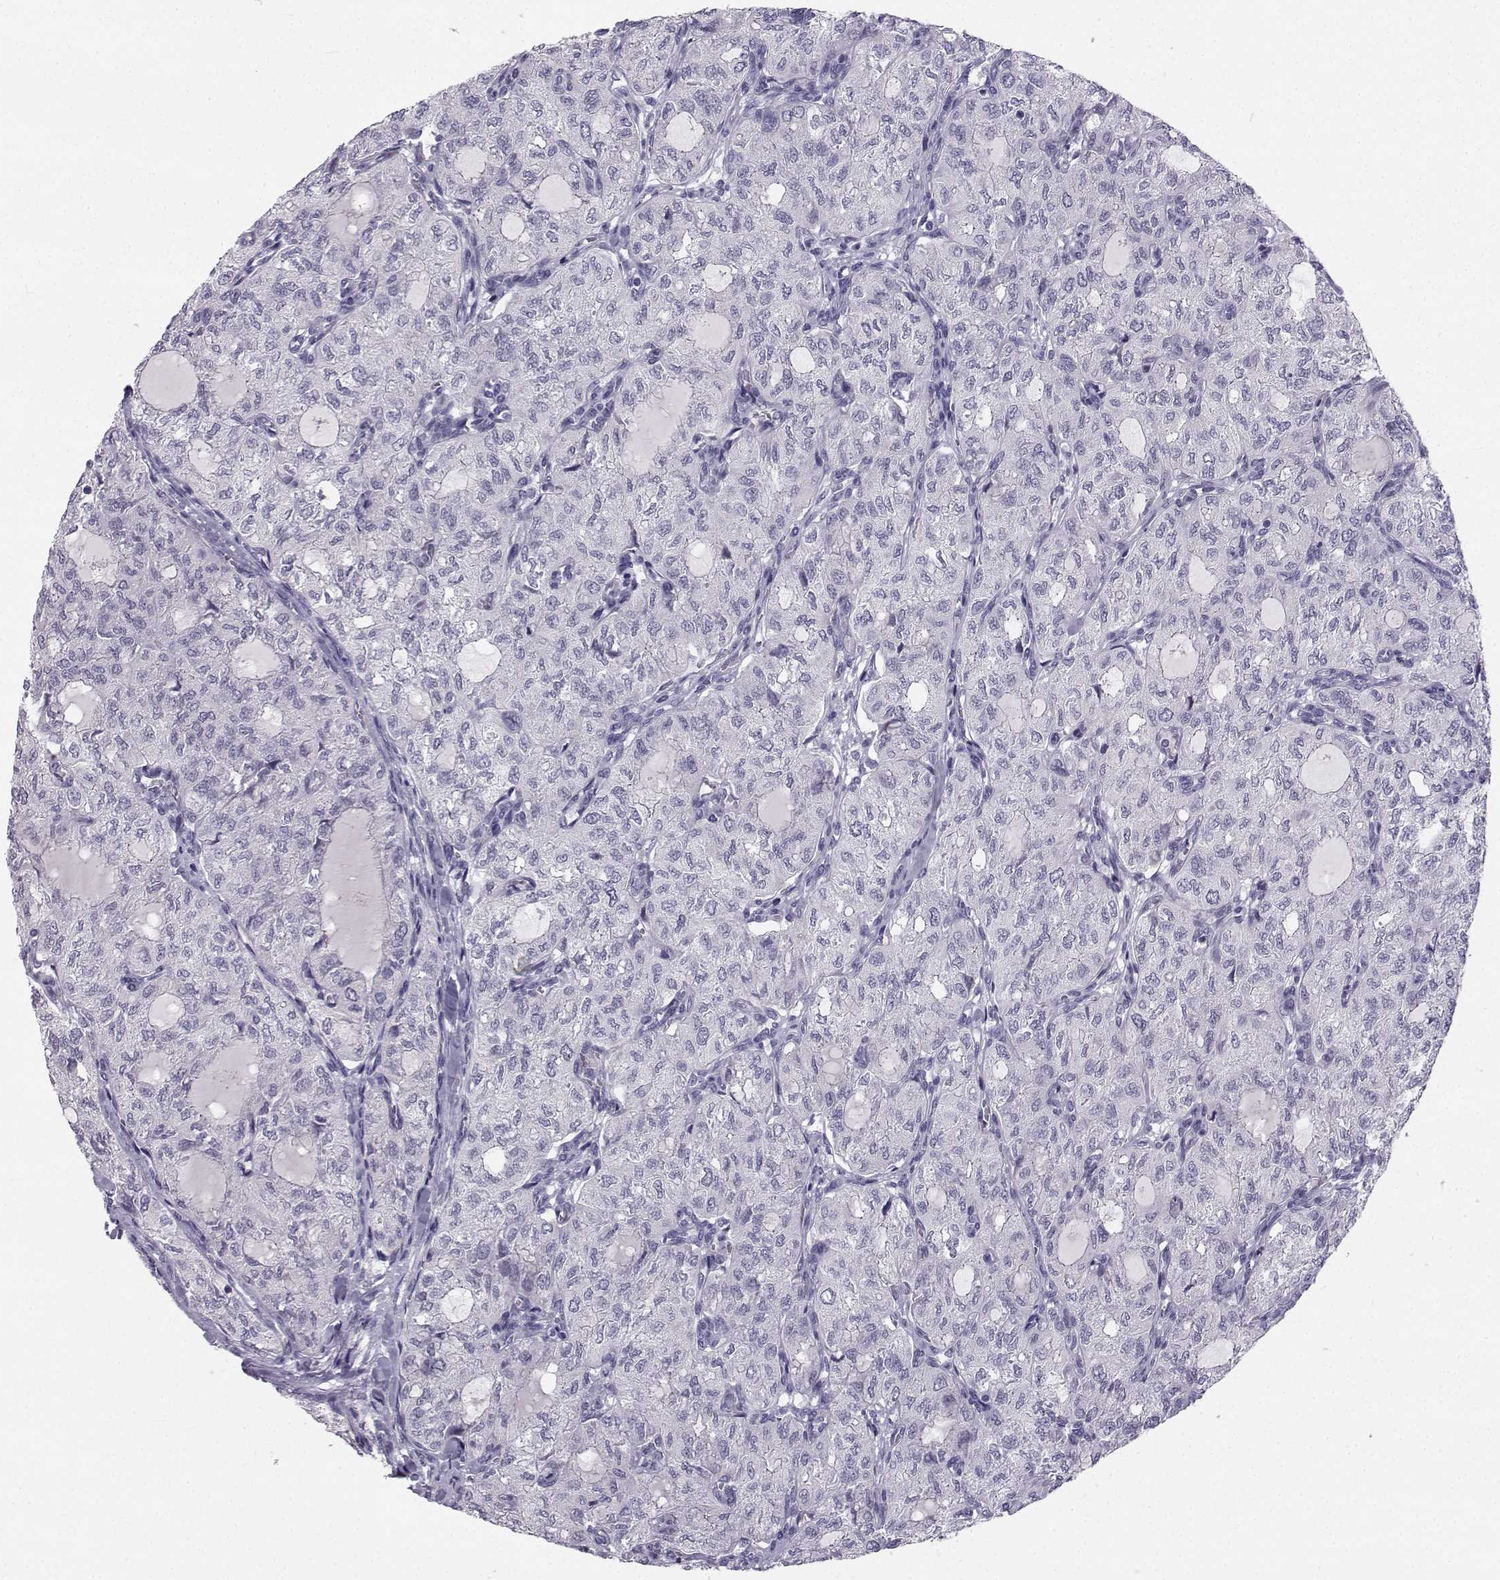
{"staining": {"intensity": "negative", "quantity": "none", "location": "none"}, "tissue": "thyroid cancer", "cell_type": "Tumor cells", "image_type": "cancer", "snomed": [{"axis": "morphology", "description": "Follicular adenoma carcinoma, NOS"}, {"axis": "topography", "description": "Thyroid gland"}], "caption": "Immunohistochemistry (IHC) of thyroid cancer (follicular adenoma carcinoma) demonstrates no staining in tumor cells.", "gene": "SYCE1", "patient": {"sex": "male", "age": 75}}